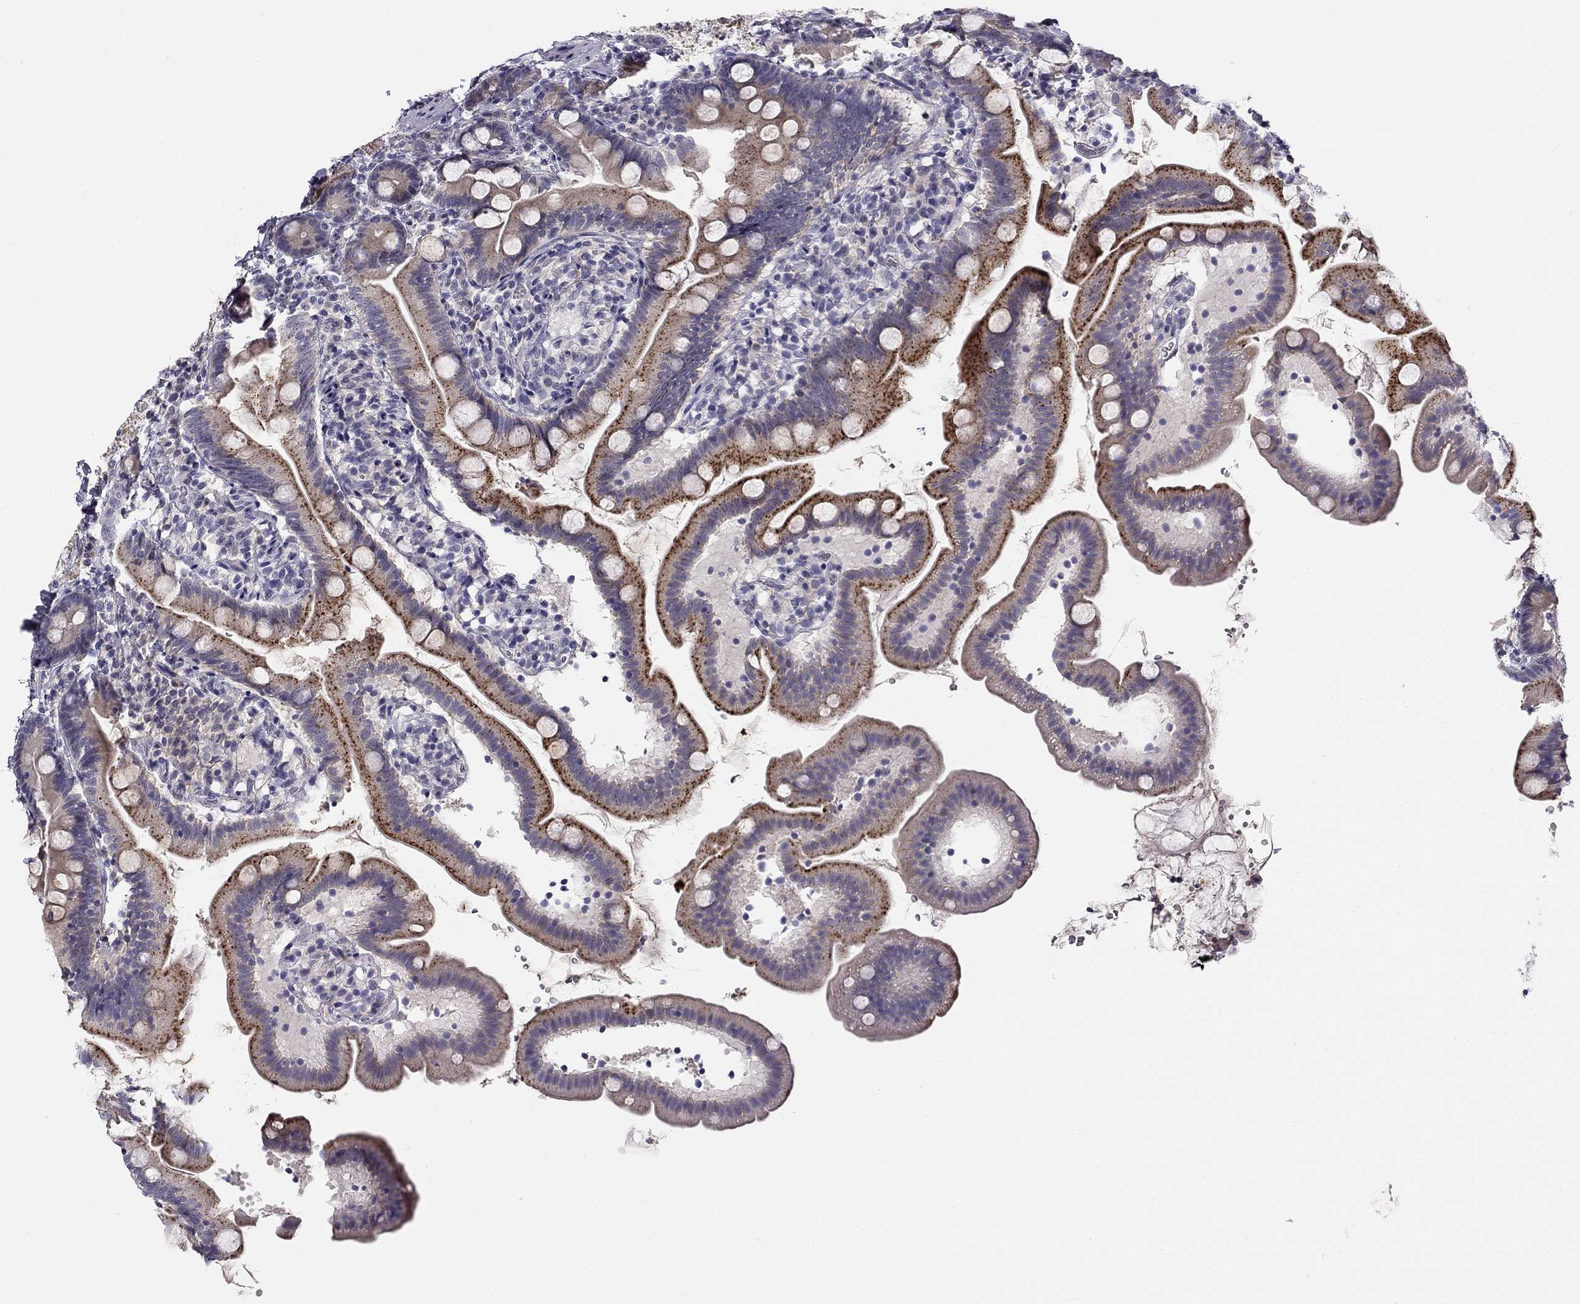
{"staining": {"intensity": "strong", "quantity": "25%-75%", "location": "cytoplasmic/membranous"}, "tissue": "duodenum", "cell_type": "Glandular cells", "image_type": "normal", "snomed": [{"axis": "morphology", "description": "Normal tissue, NOS"}, {"axis": "topography", "description": "Duodenum"}], "caption": "Unremarkable duodenum was stained to show a protein in brown. There is high levels of strong cytoplasmic/membranous positivity in approximately 25%-75% of glandular cells. The staining was performed using DAB (3,3'-diaminobenzidine) to visualize the protein expression in brown, while the nuclei were stained in blue with hematoxylin (Magnification: 20x).", "gene": "CNR1", "patient": {"sex": "female", "age": 67}}